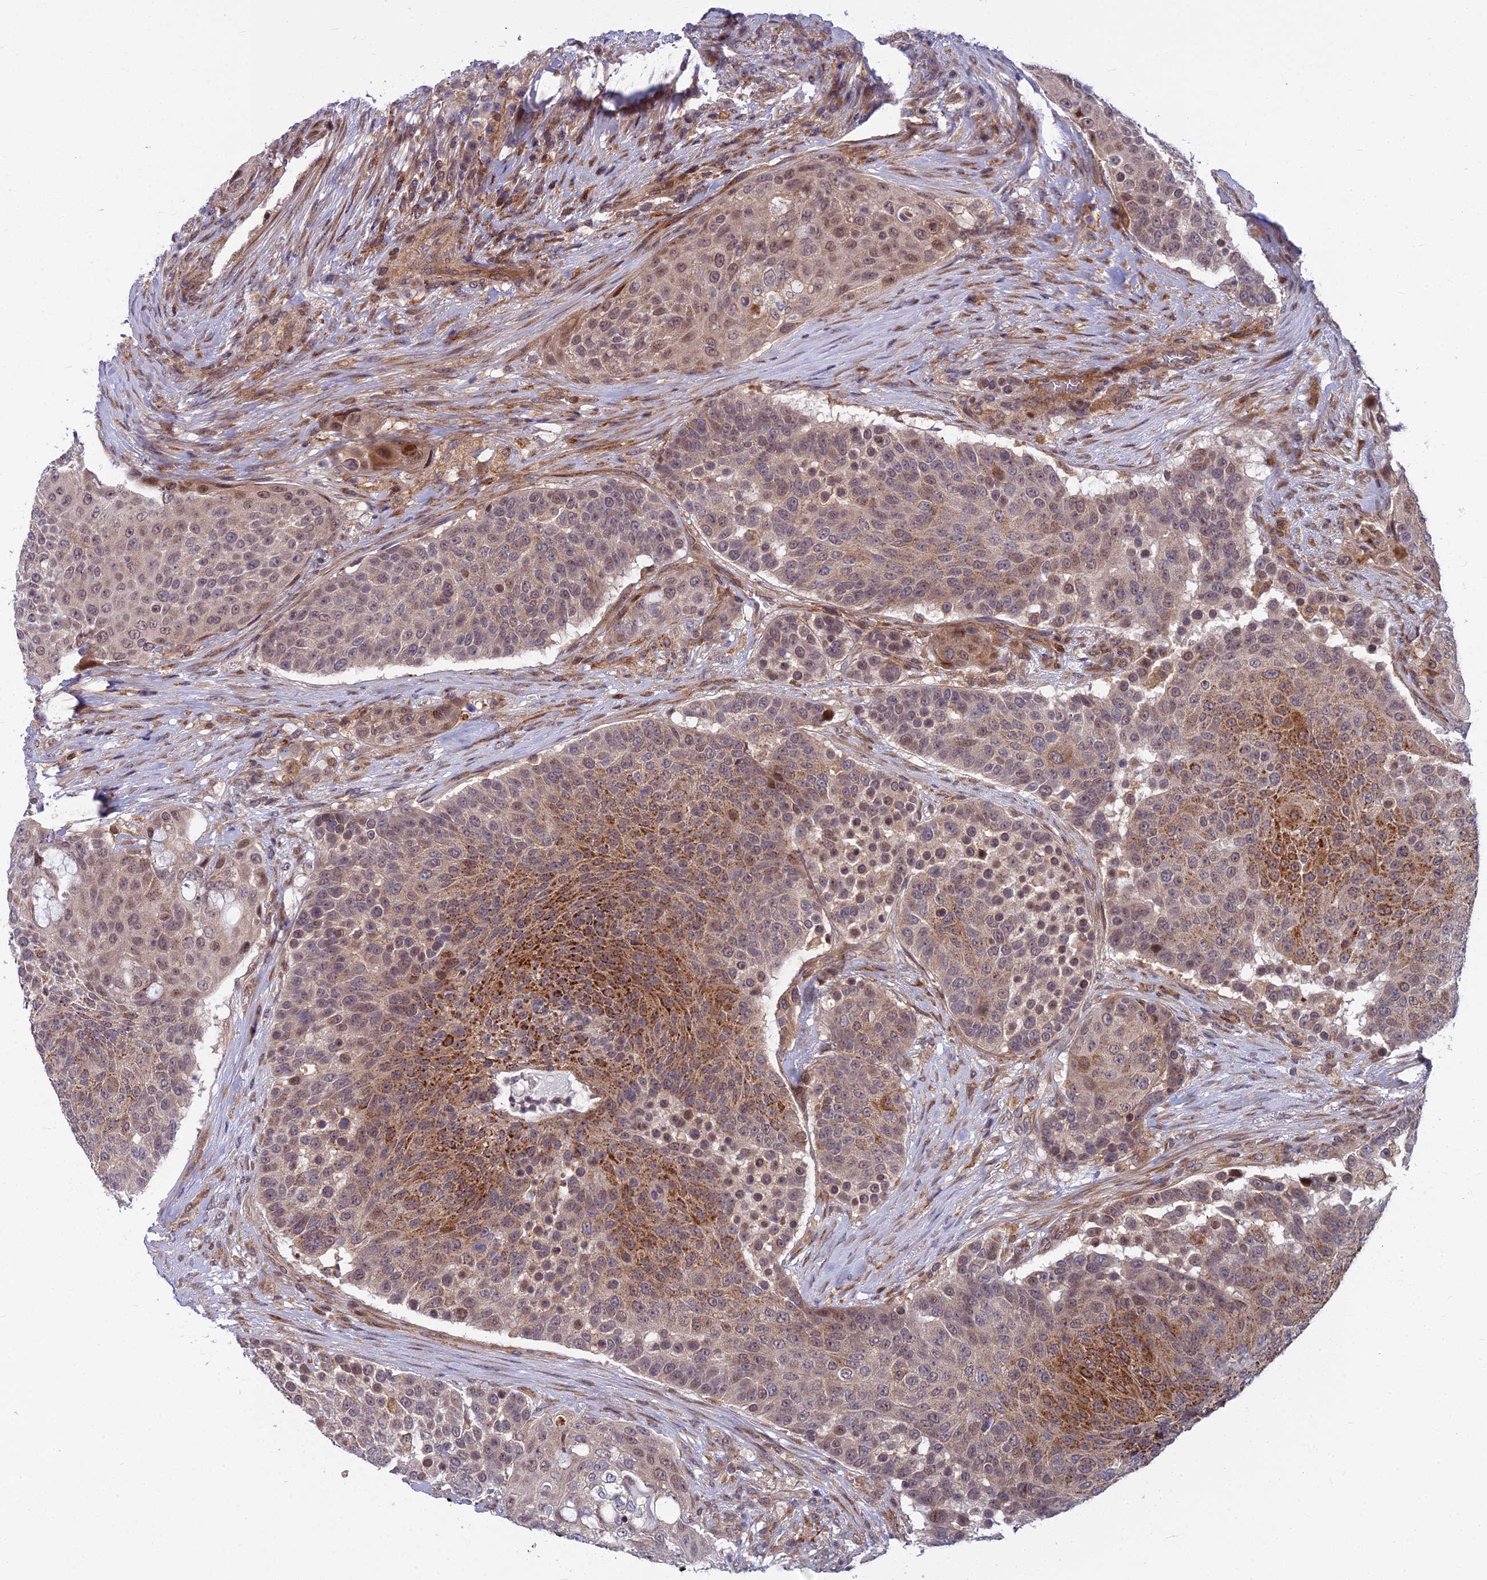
{"staining": {"intensity": "moderate", "quantity": "25%-75%", "location": "cytoplasmic/membranous,nuclear"}, "tissue": "urothelial cancer", "cell_type": "Tumor cells", "image_type": "cancer", "snomed": [{"axis": "morphology", "description": "Urothelial carcinoma, High grade"}, {"axis": "topography", "description": "Urinary bladder"}], "caption": "Immunohistochemical staining of human urothelial cancer shows medium levels of moderate cytoplasmic/membranous and nuclear staining in approximately 25%-75% of tumor cells.", "gene": "COMMD2", "patient": {"sex": "female", "age": 63}}